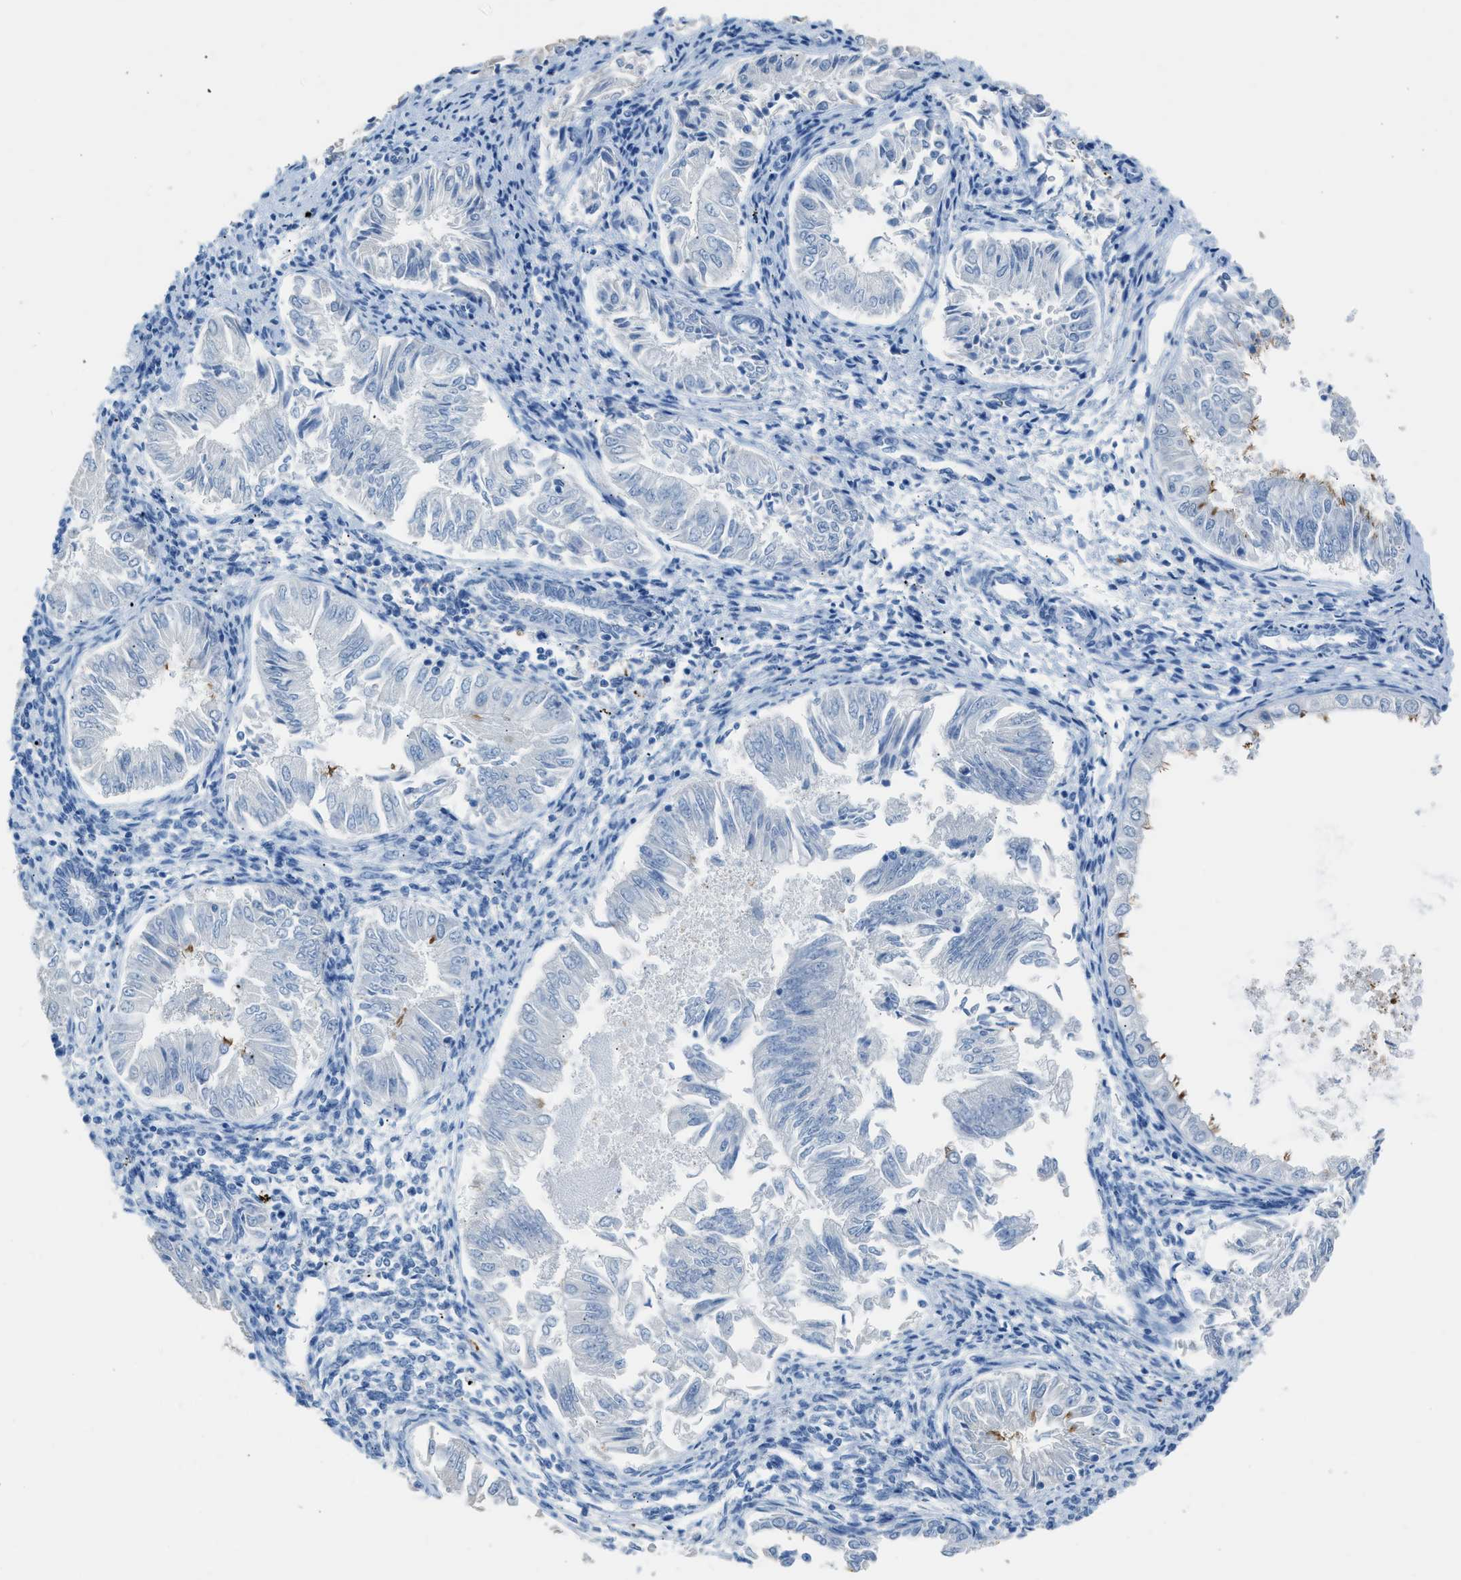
{"staining": {"intensity": "negative", "quantity": "none", "location": "none"}, "tissue": "endometrial cancer", "cell_type": "Tumor cells", "image_type": "cancer", "snomed": [{"axis": "morphology", "description": "Adenocarcinoma, NOS"}, {"axis": "topography", "description": "Endometrium"}], "caption": "Tumor cells show no significant expression in endometrial cancer (adenocarcinoma). The staining is performed using DAB brown chromogen with nuclei counter-stained in using hematoxylin.", "gene": "FAIM2", "patient": {"sex": "female", "age": 53}}